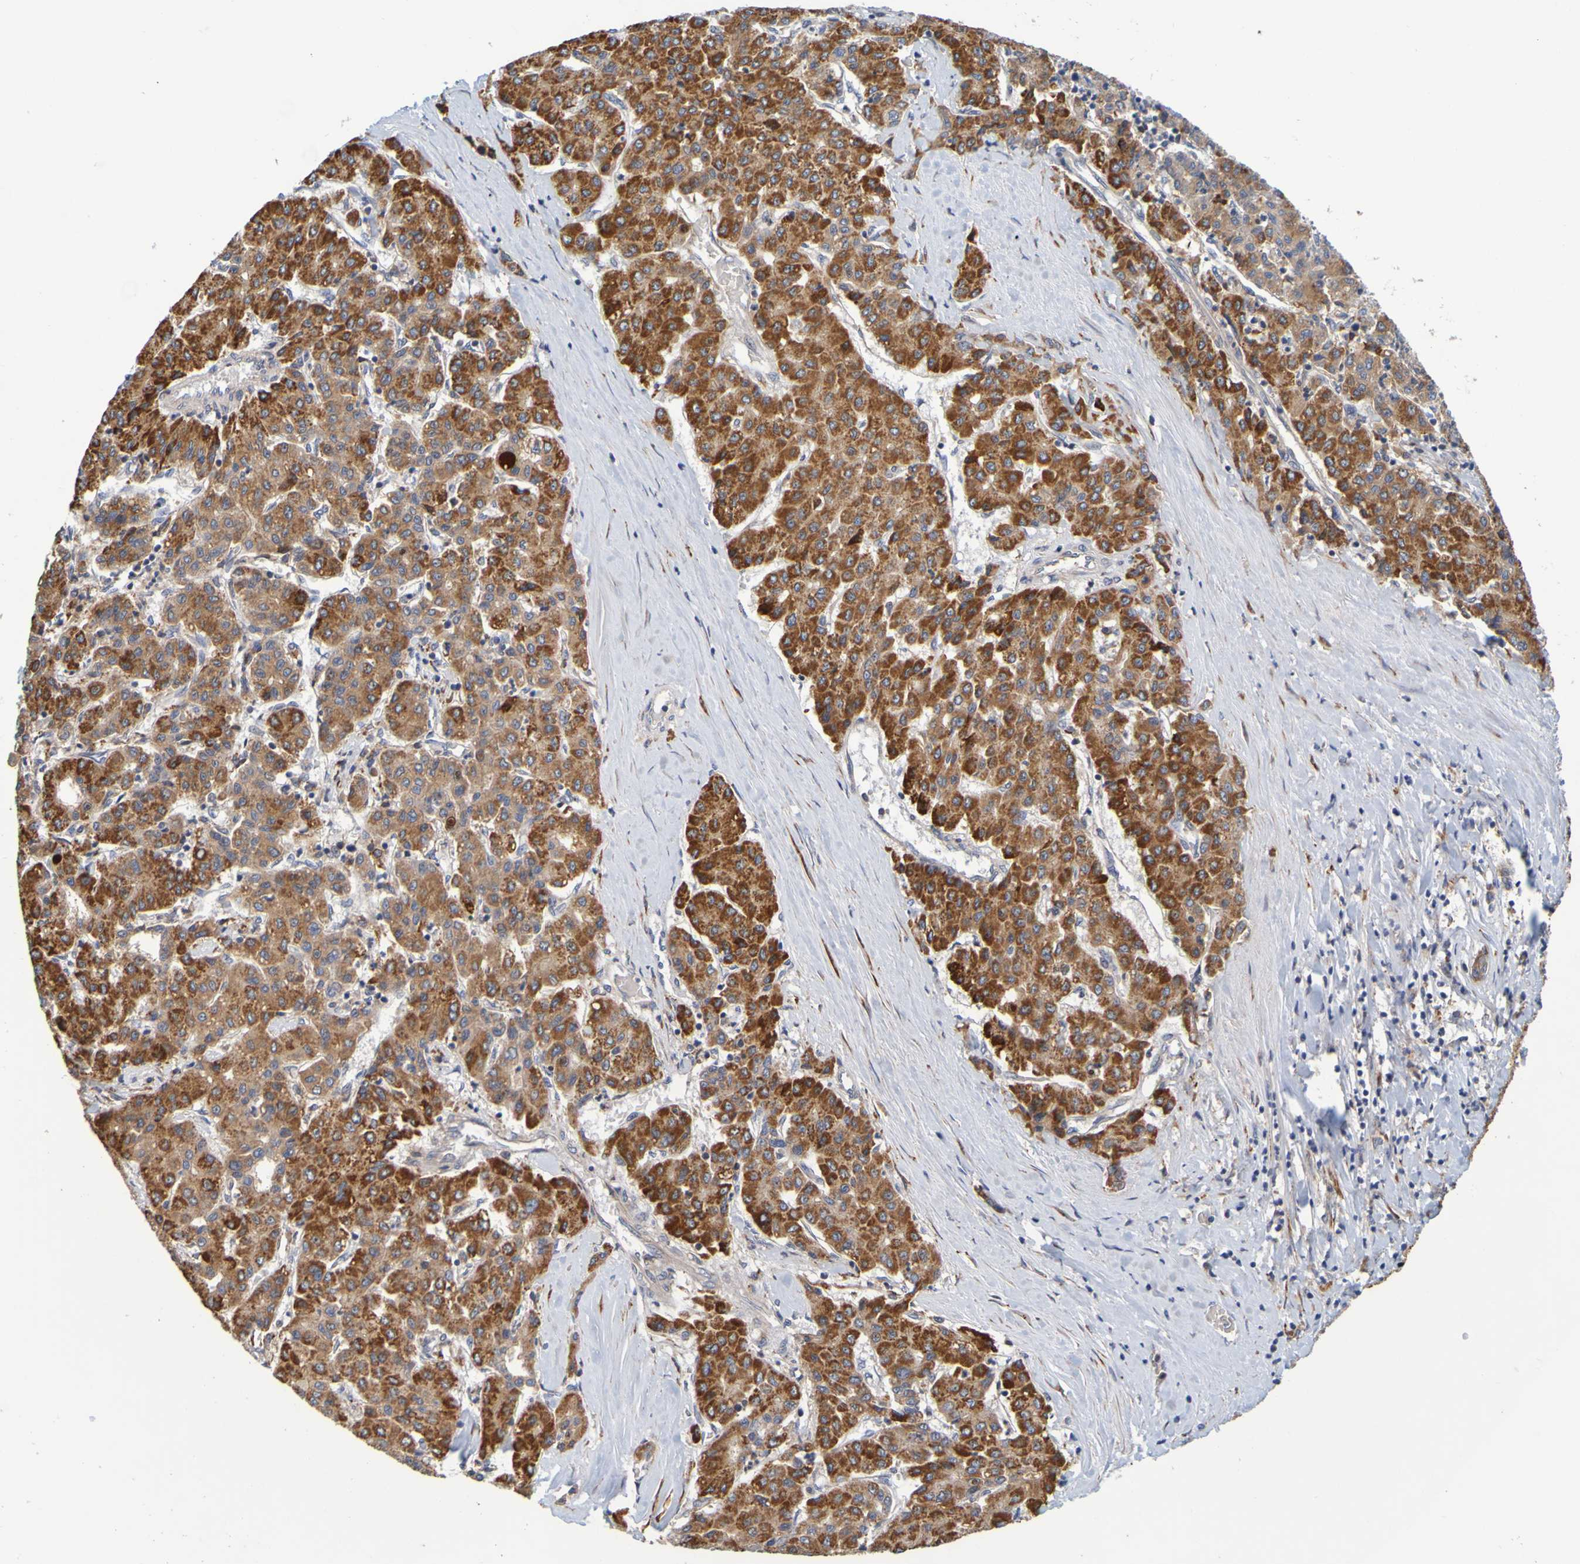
{"staining": {"intensity": "strong", "quantity": "25%-75%", "location": "cytoplasmic/membranous"}, "tissue": "liver cancer", "cell_type": "Tumor cells", "image_type": "cancer", "snomed": [{"axis": "morphology", "description": "Carcinoma, Hepatocellular, NOS"}, {"axis": "topography", "description": "Liver"}], "caption": "Protein analysis of hepatocellular carcinoma (liver) tissue demonstrates strong cytoplasmic/membranous positivity in about 25%-75% of tumor cells.", "gene": "SIL1", "patient": {"sex": "male", "age": 65}}